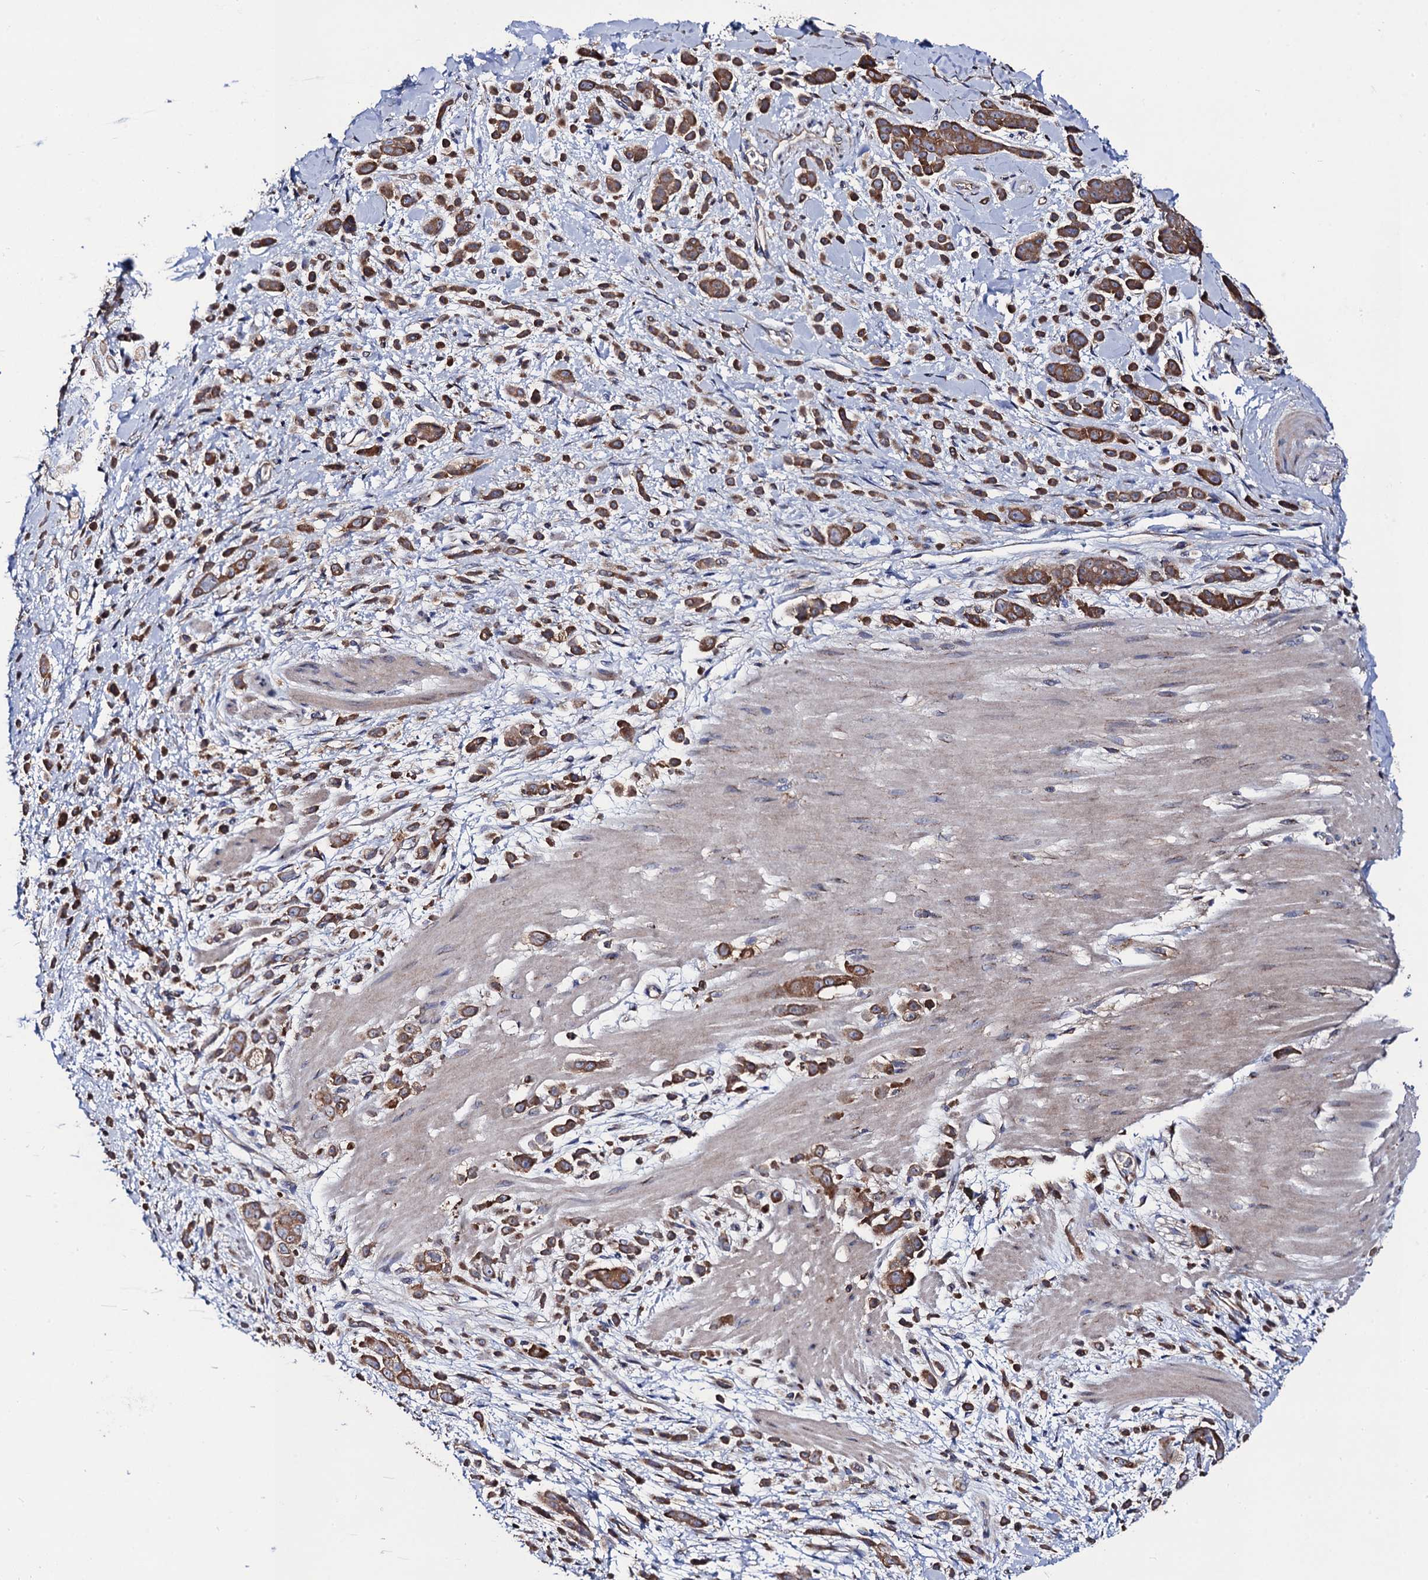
{"staining": {"intensity": "moderate", "quantity": ">75%", "location": "cytoplasmic/membranous"}, "tissue": "pancreatic cancer", "cell_type": "Tumor cells", "image_type": "cancer", "snomed": [{"axis": "morphology", "description": "Normal tissue, NOS"}, {"axis": "morphology", "description": "Adenocarcinoma, NOS"}, {"axis": "topography", "description": "Pancreas"}], "caption": "Pancreatic cancer (adenocarcinoma) tissue reveals moderate cytoplasmic/membranous positivity in about >75% of tumor cells", "gene": "DYDC1", "patient": {"sex": "female", "age": 64}}